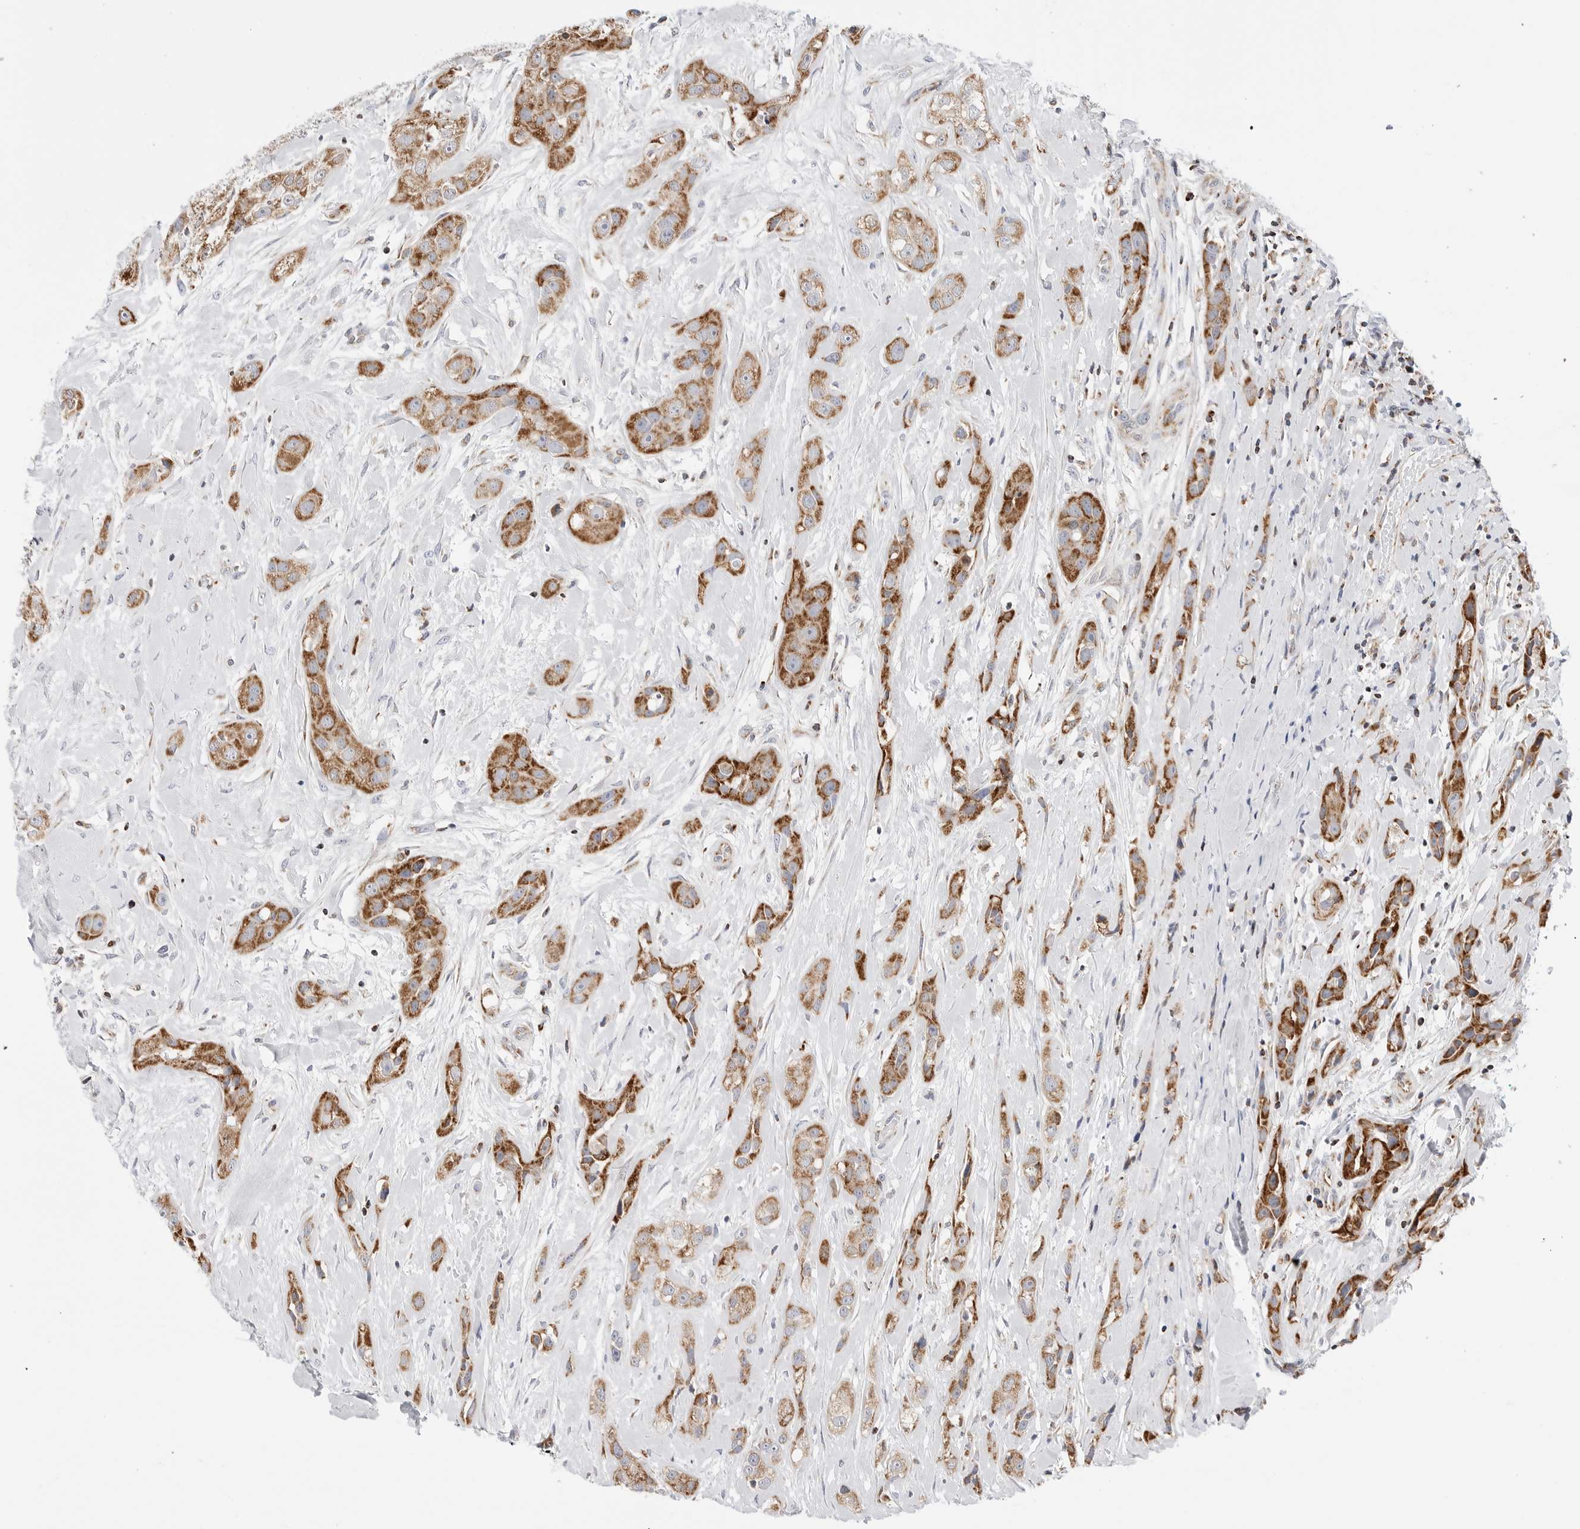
{"staining": {"intensity": "moderate", "quantity": ">75%", "location": "cytoplasmic/membranous"}, "tissue": "head and neck cancer", "cell_type": "Tumor cells", "image_type": "cancer", "snomed": [{"axis": "morphology", "description": "Normal tissue, NOS"}, {"axis": "morphology", "description": "Squamous cell carcinoma, NOS"}, {"axis": "topography", "description": "Skeletal muscle"}, {"axis": "topography", "description": "Head-Neck"}], "caption": "Brown immunohistochemical staining in human squamous cell carcinoma (head and neck) displays moderate cytoplasmic/membranous positivity in approximately >75% of tumor cells.", "gene": "ATP5IF1", "patient": {"sex": "male", "age": 51}}